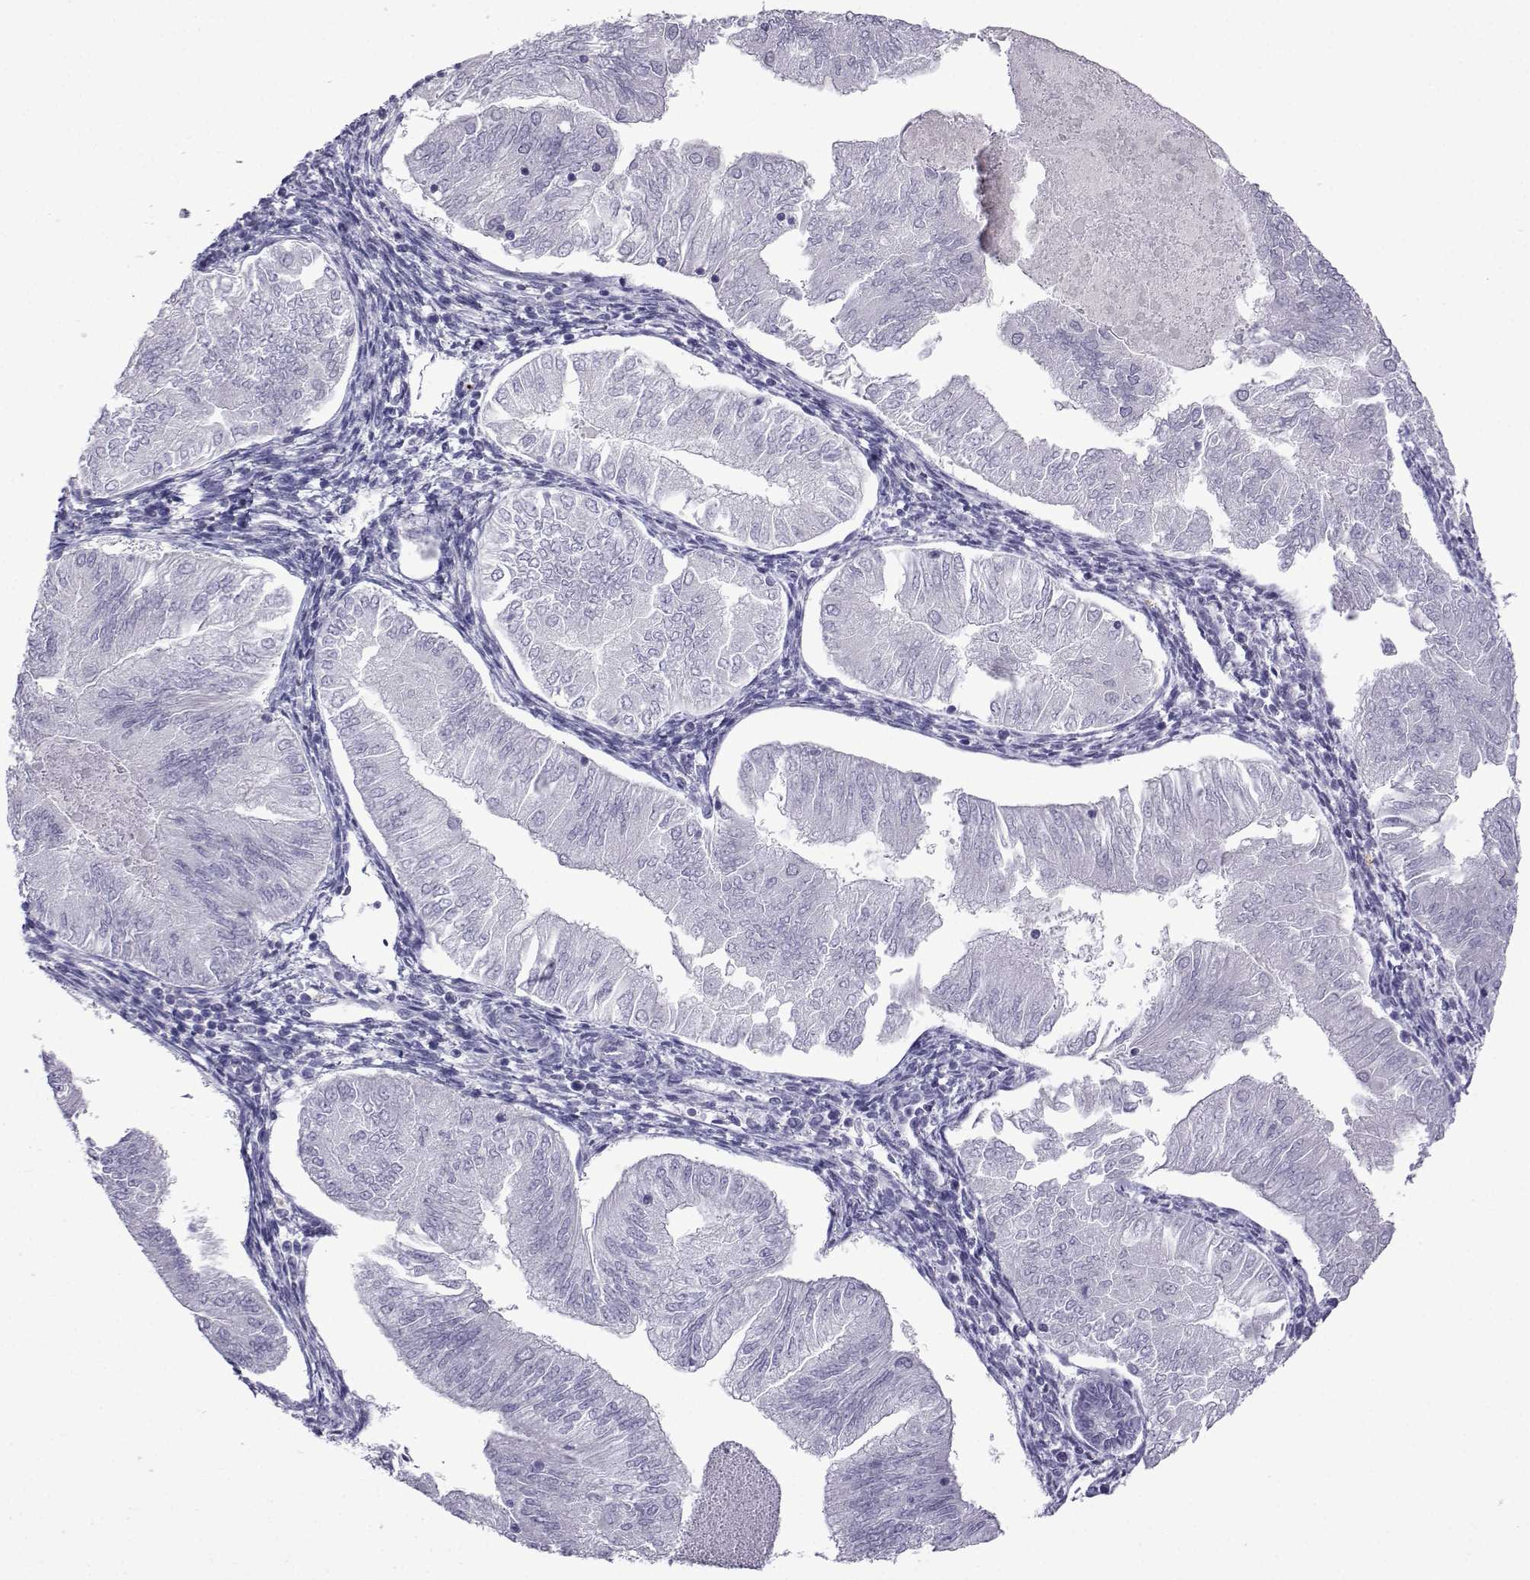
{"staining": {"intensity": "negative", "quantity": "none", "location": "none"}, "tissue": "endometrial cancer", "cell_type": "Tumor cells", "image_type": "cancer", "snomed": [{"axis": "morphology", "description": "Adenocarcinoma, NOS"}, {"axis": "topography", "description": "Endometrium"}], "caption": "Micrograph shows no protein positivity in tumor cells of endometrial cancer (adenocarcinoma) tissue. (DAB (3,3'-diaminobenzidine) immunohistochemistry (IHC), high magnification).", "gene": "COL22A1", "patient": {"sex": "female", "age": 53}}